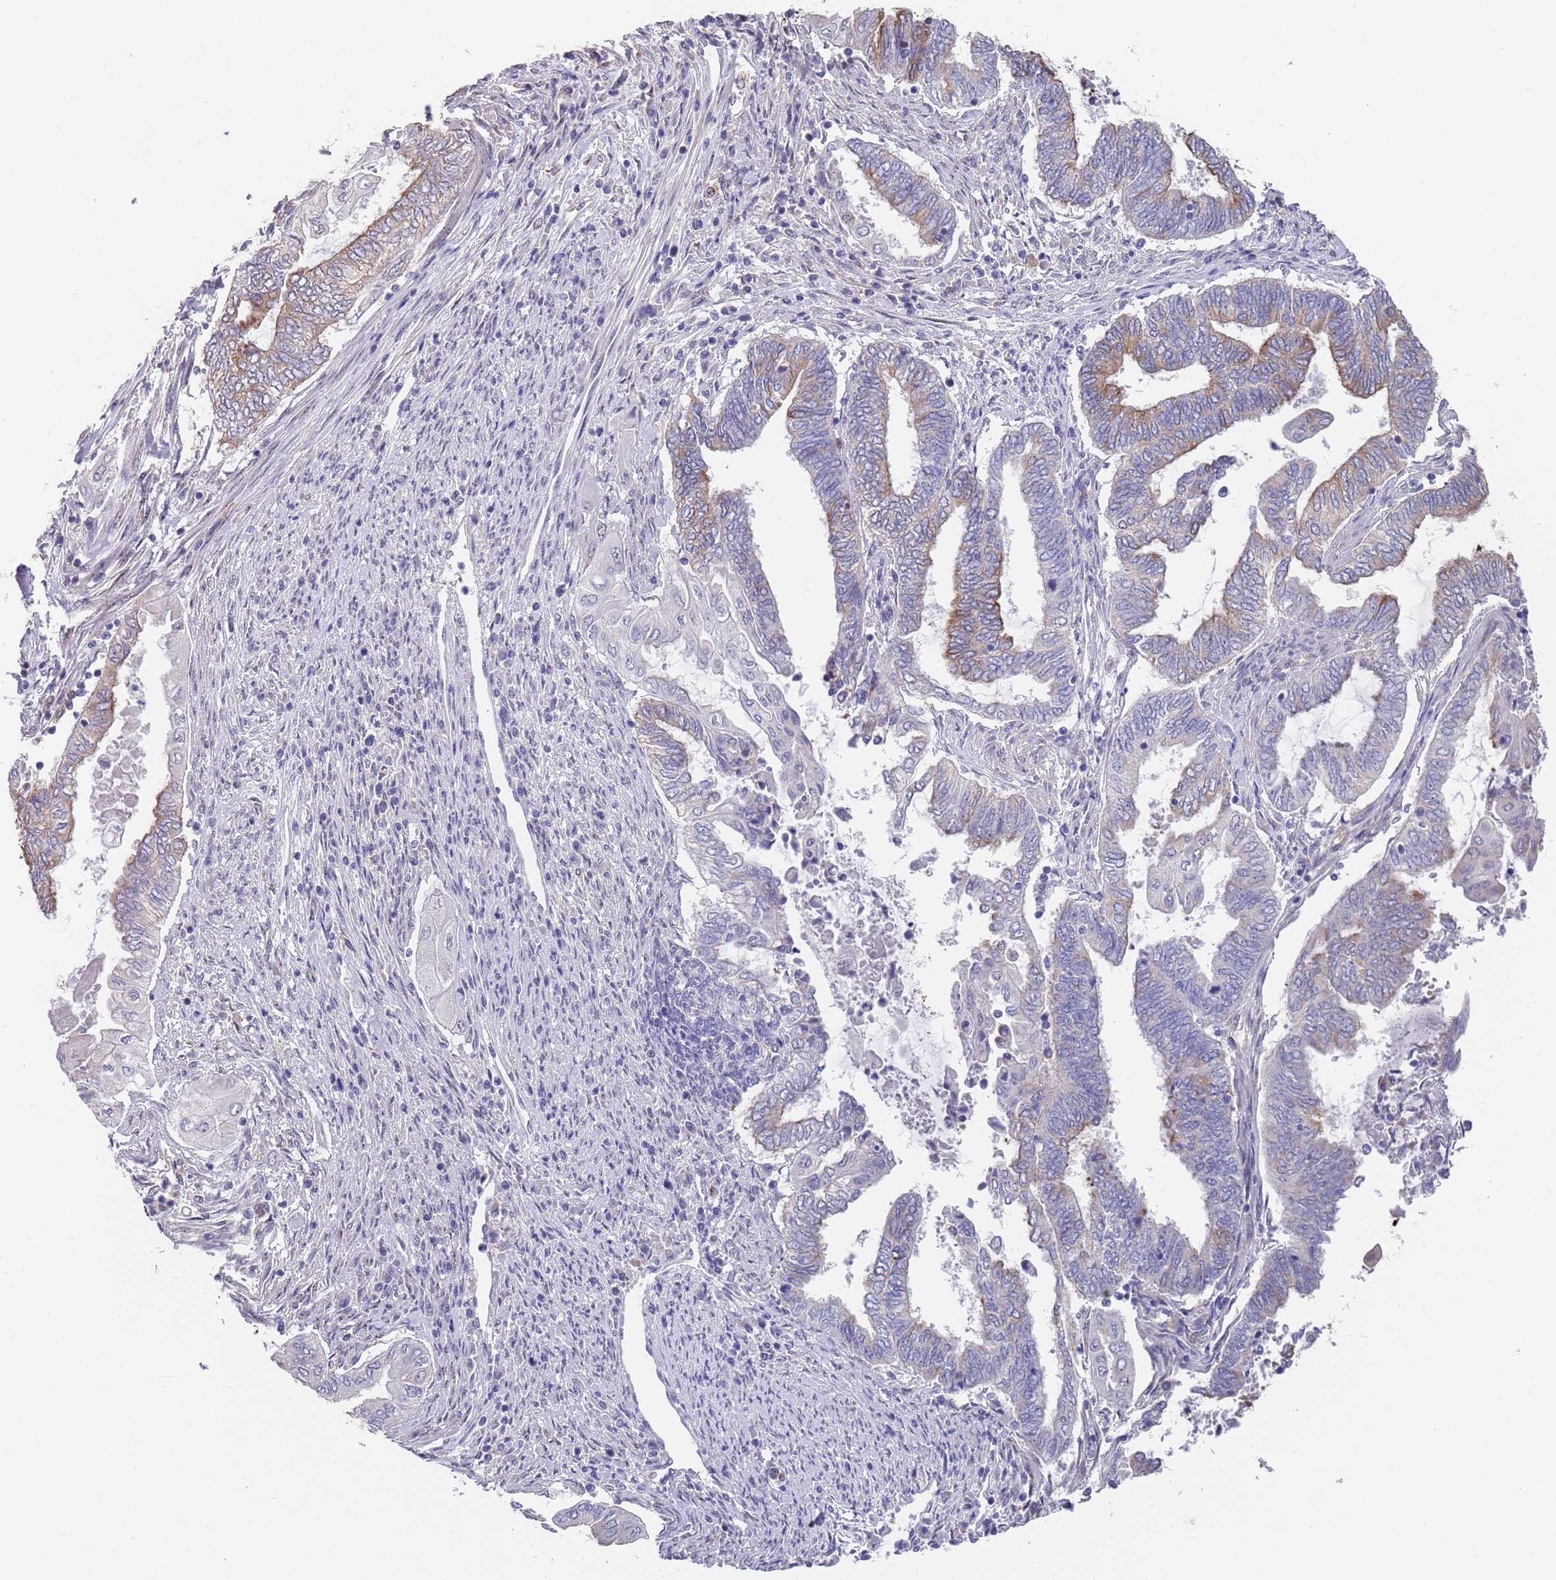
{"staining": {"intensity": "moderate", "quantity": "<25%", "location": "cytoplasmic/membranous"}, "tissue": "endometrial cancer", "cell_type": "Tumor cells", "image_type": "cancer", "snomed": [{"axis": "morphology", "description": "Adenocarcinoma, NOS"}, {"axis": "topography", "description": "Uterus"}, {"axis": "topography", "description": "Endometrium"}], "caption": "About <25% of tumor cells in endometrial cancer show moderate cytoplasmic/membranous protein staining as visualized by brown immunohistochemical staining.", "gene": "ANK2", "patient": {"sex": "female", "age": 70}}